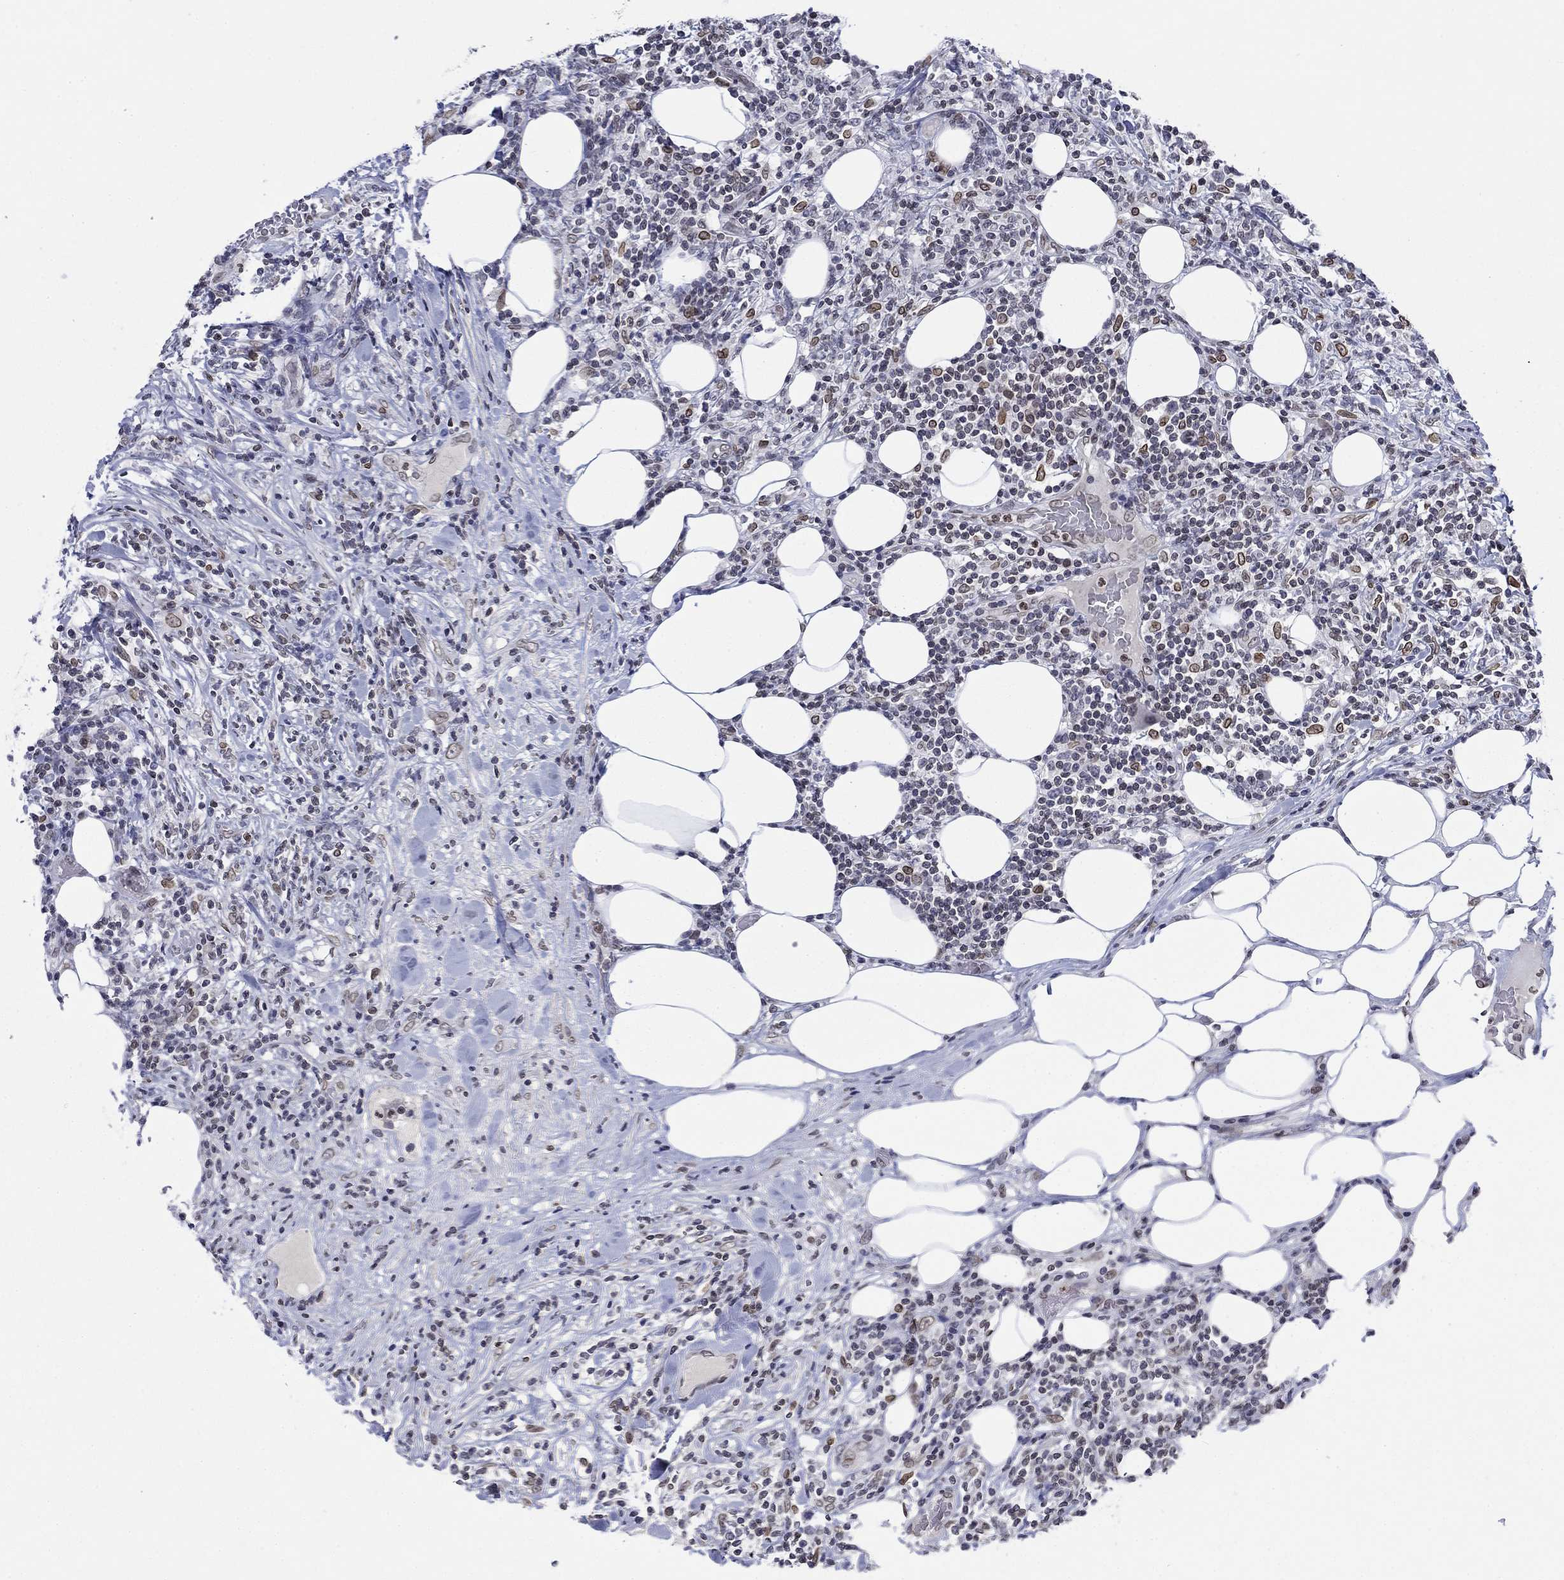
{"staining": {"intensity": "strong", "quantity": "<25%", "location": "cytoplasmic/membranous,nuclear"}, "tissue": "lymphoma", "cell_type": "Tumor cells", "image_type": "cancer", "snomed": [{"axis": "morphology", "description": "Malignant lymphoma, non-Hodgkin's type, High grade"}, {"axis": "topography", "description": "Lymph node"}], "caption": "Immunohistochemistry histopathology image of neoplastic tissue: human lymphoma stained using IHC shows medium levels of strong protein expression localized specifically in the cytoplasmic/membranous and nuclear of tumor cells, appearing as a cytoplasmic/membranous and nuclear brown color.", "gene": "TOR1AIP1", "patient": {"sex": "female", "age": 84}}